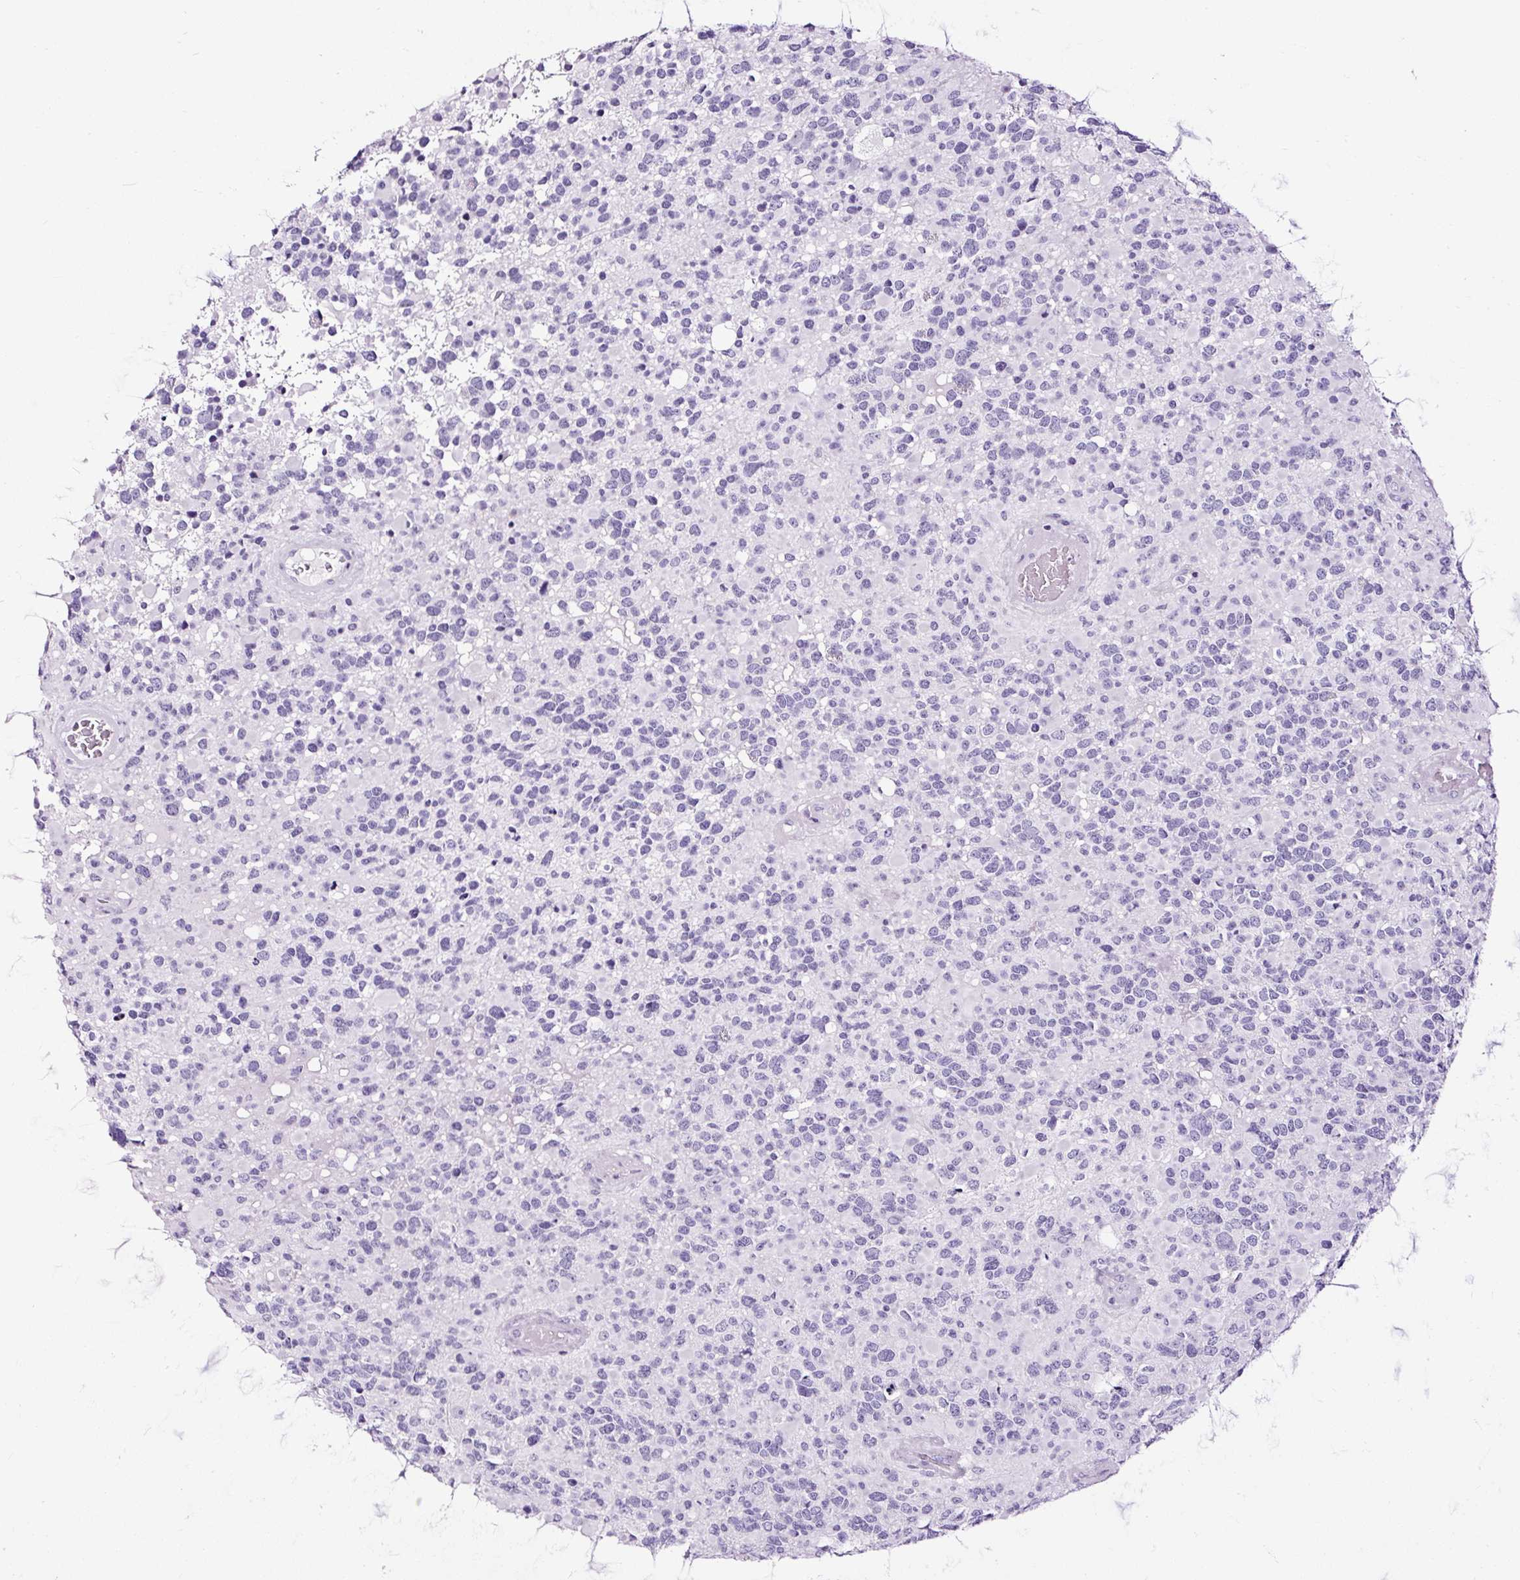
{"staining": {"intensity": "negative", "quantity": "none", "location": "none"}, "tissue": "glioma", "cell_type": "Tumor cells", "image_type": "cancer", "snomed": [{"axis": "morphology", "description": "Glioma, malignant, High grade"}, {"axis": "topography", "description": "Brain"}], "caption": "High magnification brightfield microscopy of glioma stained with DAB (brown) and counterstained with hematoxylin (blue): tumor cells show no significant positivity.", "gene": "NPHS2", "patient": {"sex": "female", "age": 40}}